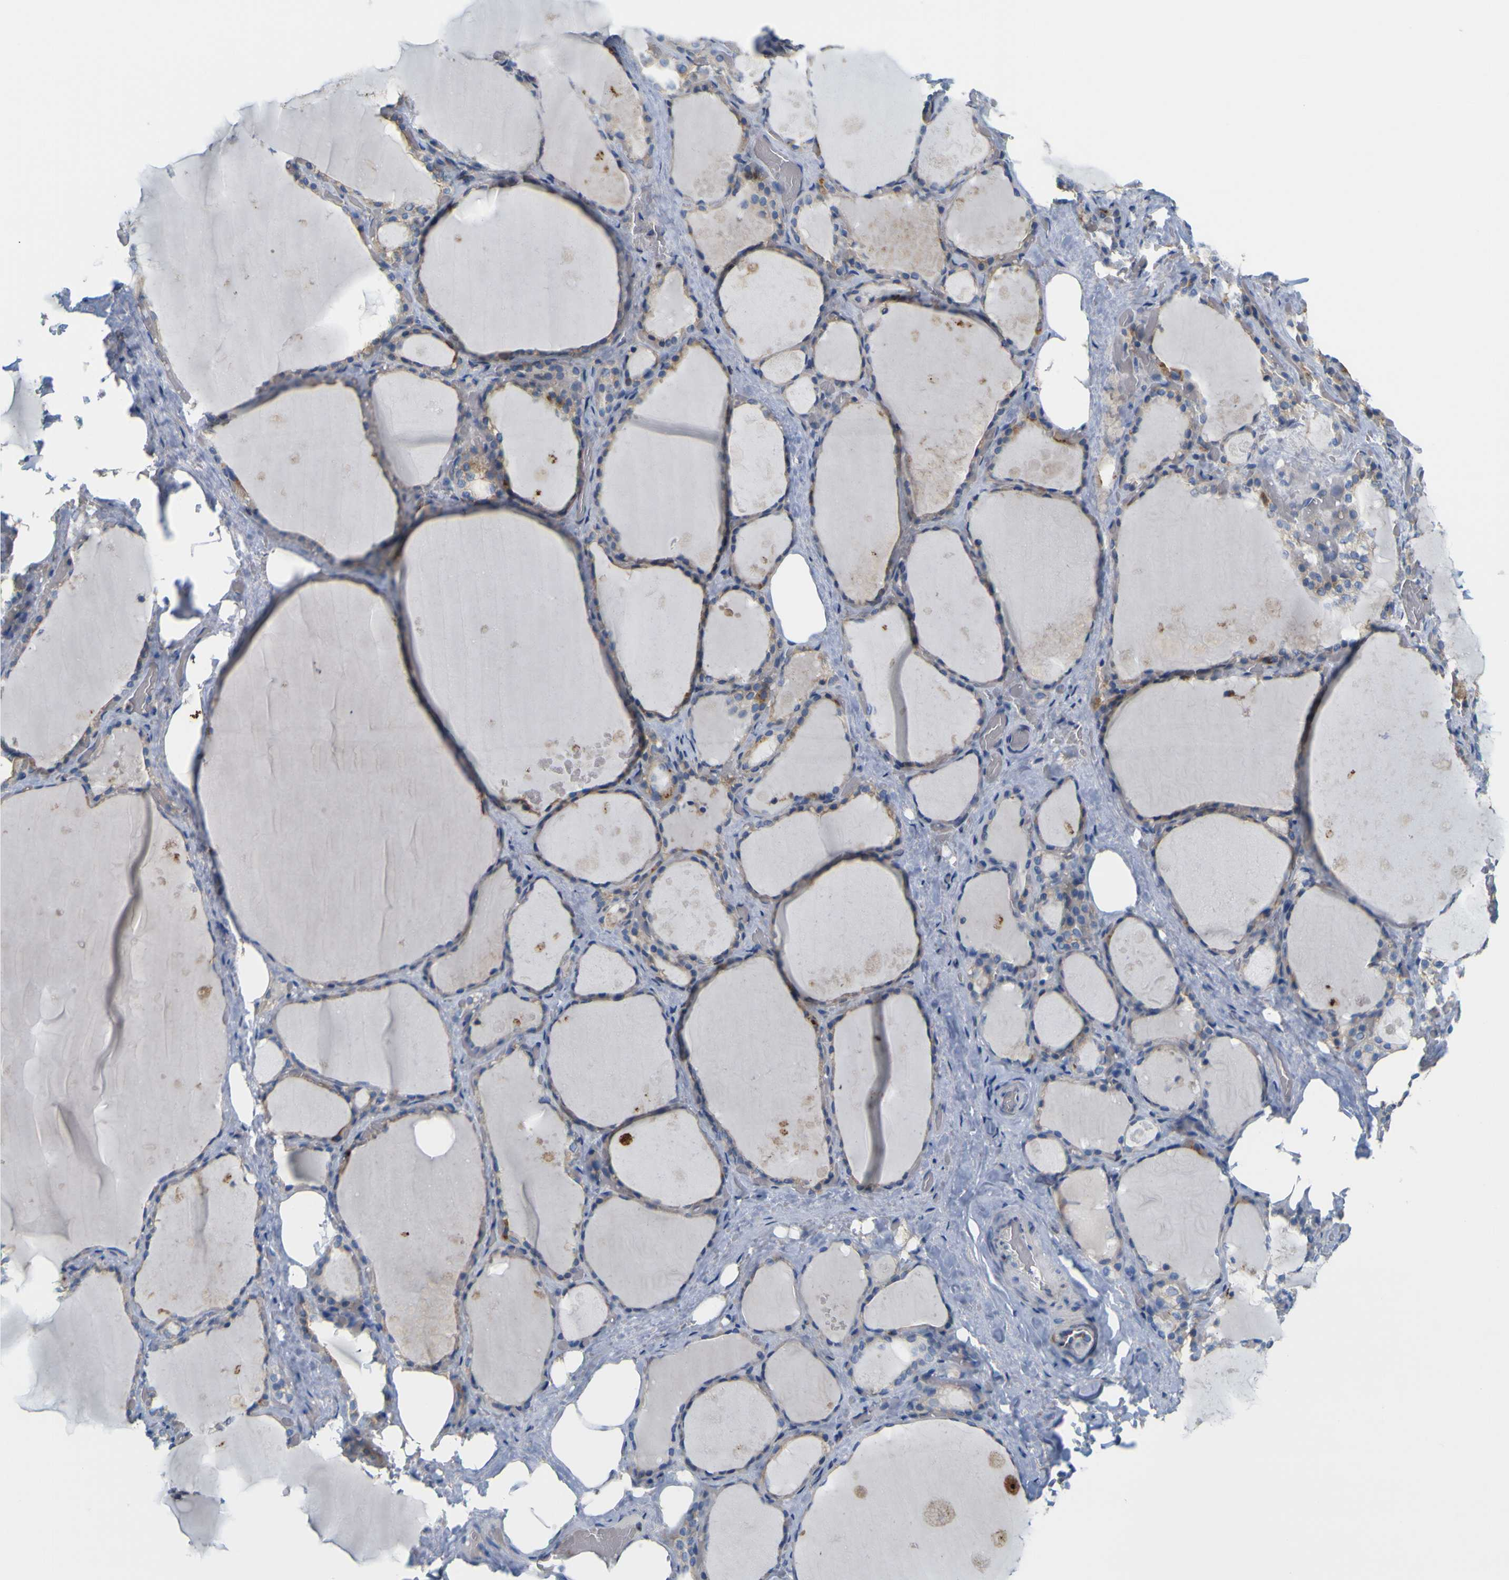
{"staining": {"intensity": "weak", "quantity": ">75%", "location": "cytoplasmic/membranous"}, "tissue": "thyroid gland", "cell_type": "Glandular cells", "image_type": "normal", "snomed": [{"axis": "morphology", "description": "Normal tissue, NOS"}, {"axis": "topography", "description": "Thyroid gland"}], "caption": "This micrograph exhibits benign thyroid gland stained with immunohistochemistry to label a protein in brown. The cytoplasmic/membranous of glandular cells show weak positivity for the protein. Nuclei are counter-stained blue.", "gene": "IGF2R", "patient": {"sex": "male", "age": 61}}